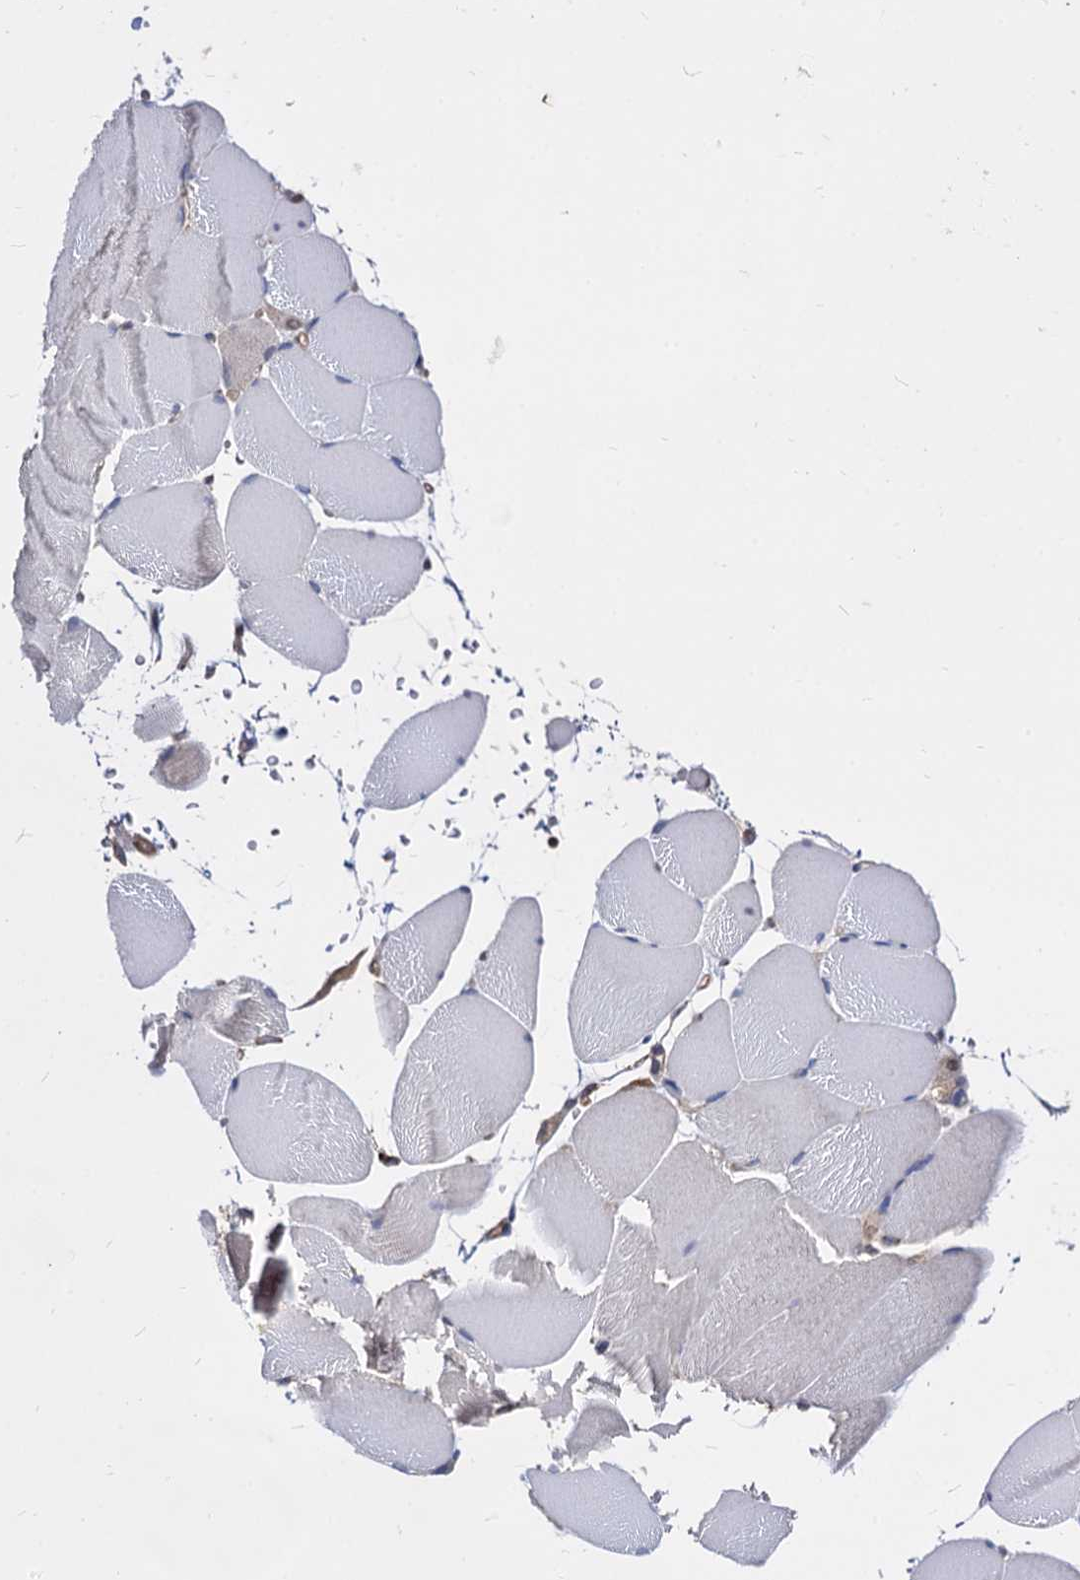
{"staining": {"intensity": "weak", "quantity": "<25%", "location": "cytoplasmic/membranous"}, "tissue": "skeletal muscle", "cell_type": "Myocytes", "image_type": "normal", "snomed": [{"axis": "morphology", "description": "Normal tissue, NOS"}, {"axis": "topography", "description": "Skeletal muscle"}, {"axis": "topography", "description": "Parathyroid gland"}], "caption": "Image shows no significant protein expression in myocytes of unremarkable skeletal muscle.", "gene": "NME1", "patient": {"sex": "female", "age": 37}}